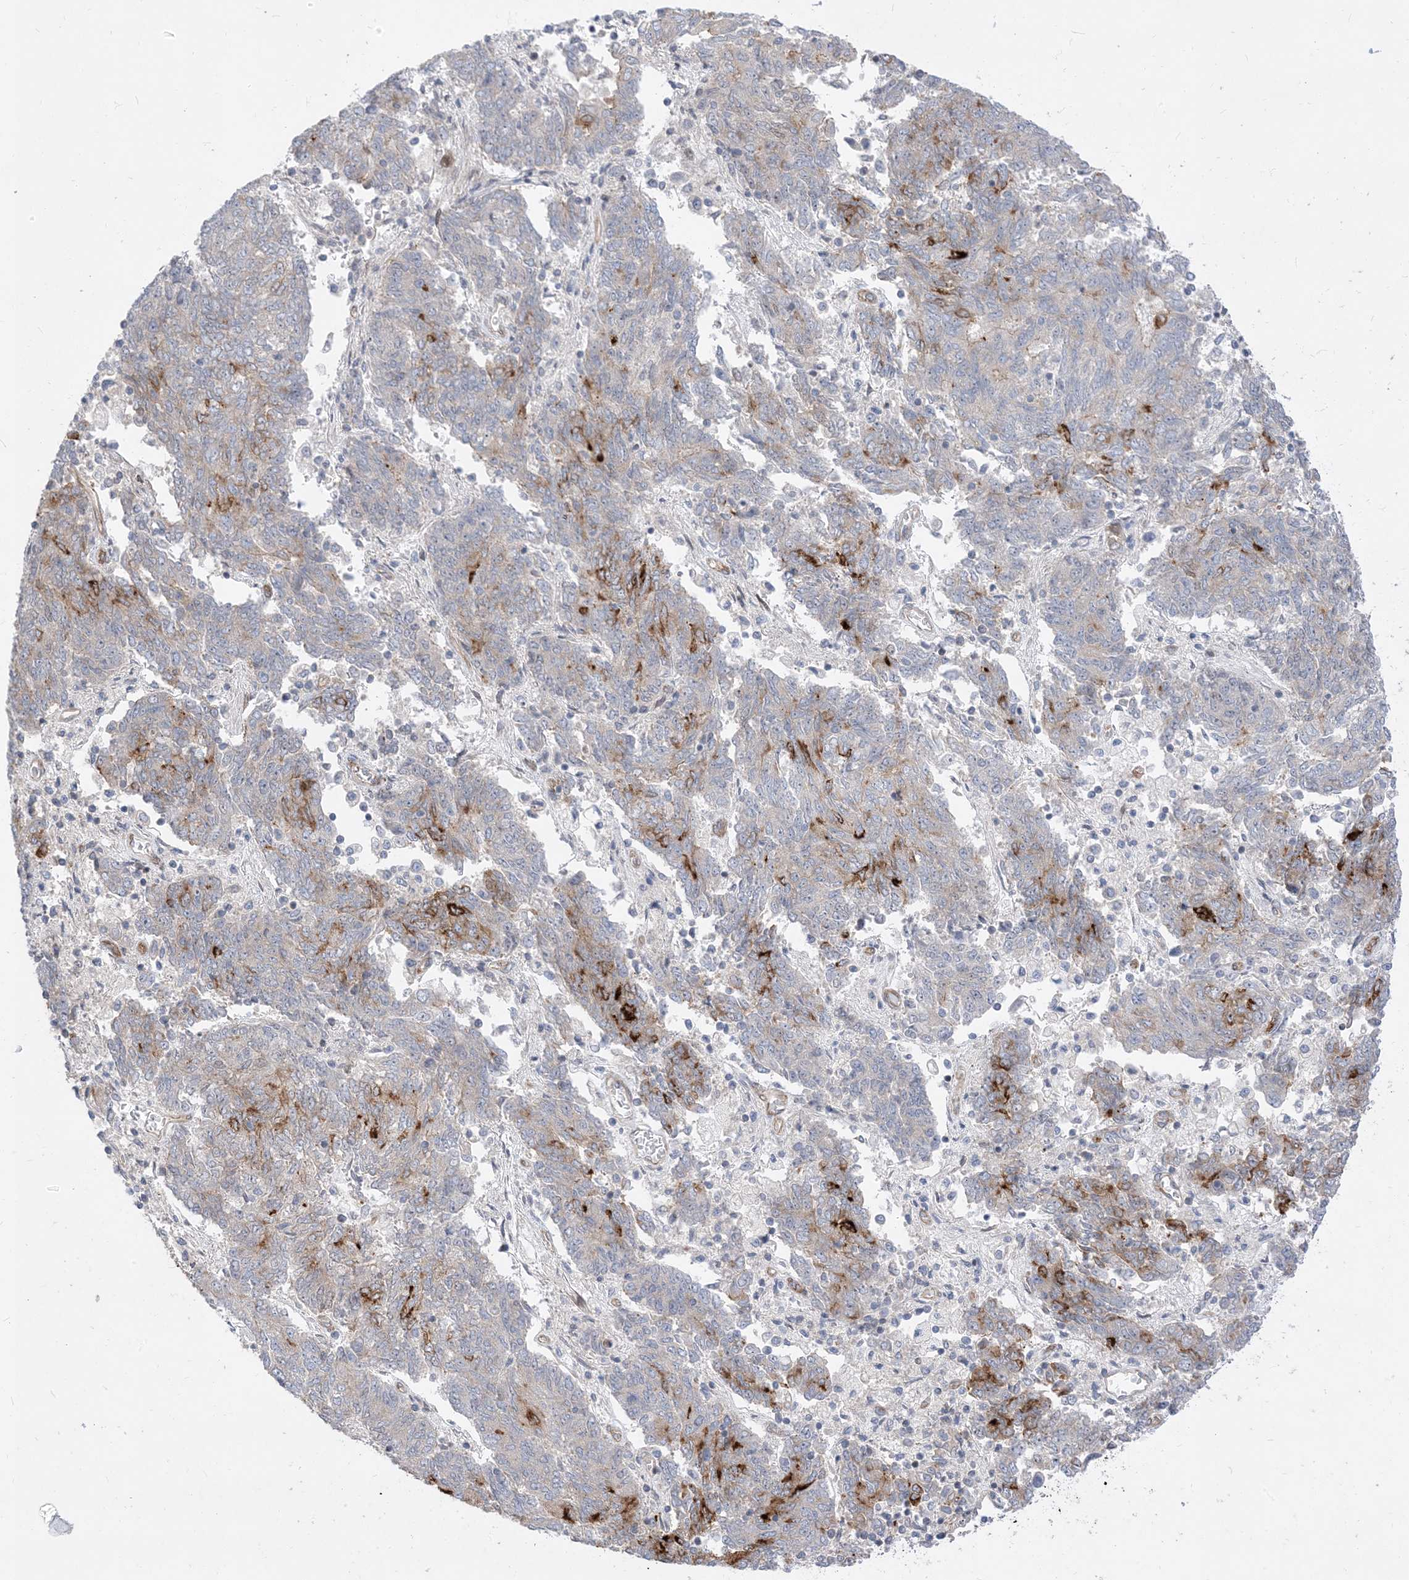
{"staining": {"intensity": "strong", "quantity": "<25%", "location": "cytoplasmic/membranous"}, "tissue": "endometrial cancer", "cell_type": "Tumor cells", "image_type": "cancer", "snomed": [{"axis": "morphology", "description": "Adenocarcinoma, NOS"}, {"axis": "topography", "description": "Endometrium"}], "caption": "A micrograph of human endometrial adenocarcinoma stained for a protein shows strong cytoplasmic/membranous brown staining in tumor cells.", "gene": "TYSND1", "patient": {"sex": "female", "age": 80}}